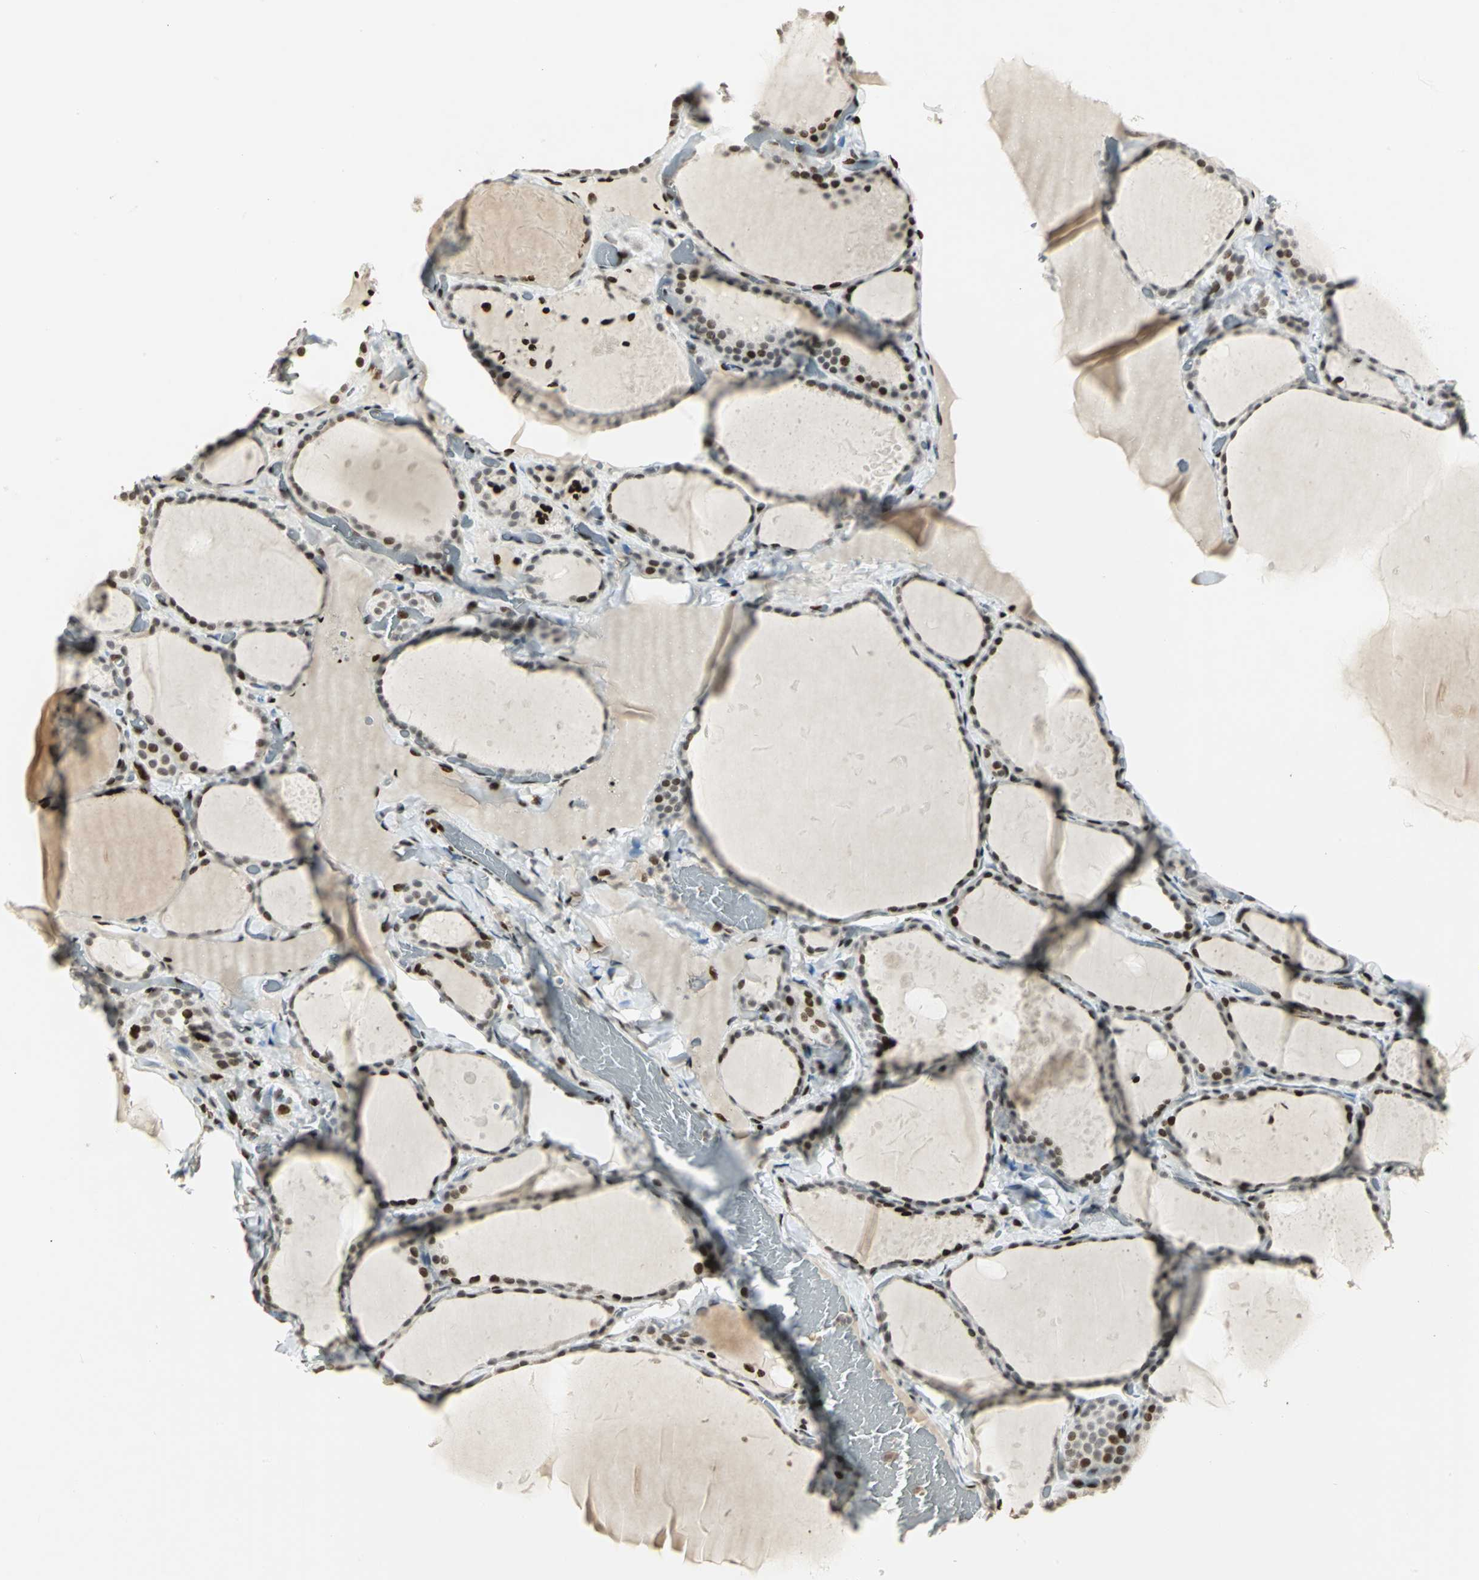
{"staining": {"intensity": "strong", "quantity": "<25%", "location": "nuclear"}, "tissue": "thyroid gland", "cell_type": "Glandular cells", "image_type": "normal", "snomed": [{"axis": "morphology", "description": "Normal tissue, NOS"}, {"axis": "topography", "description": "Thyroid gland"}], "caption": "Thyroid gland stained for a protein displays strong nuclear positivity in glandular cells. The staining was performed using DAB (3,3'-diaminobenzidine) to visualize the protein expression in brown, while the nuclei were stained in blue with hematoxylin (Magnification: 20x).", "gene": "KDM1A", "patient": {"sex": "female", "age": 22}}